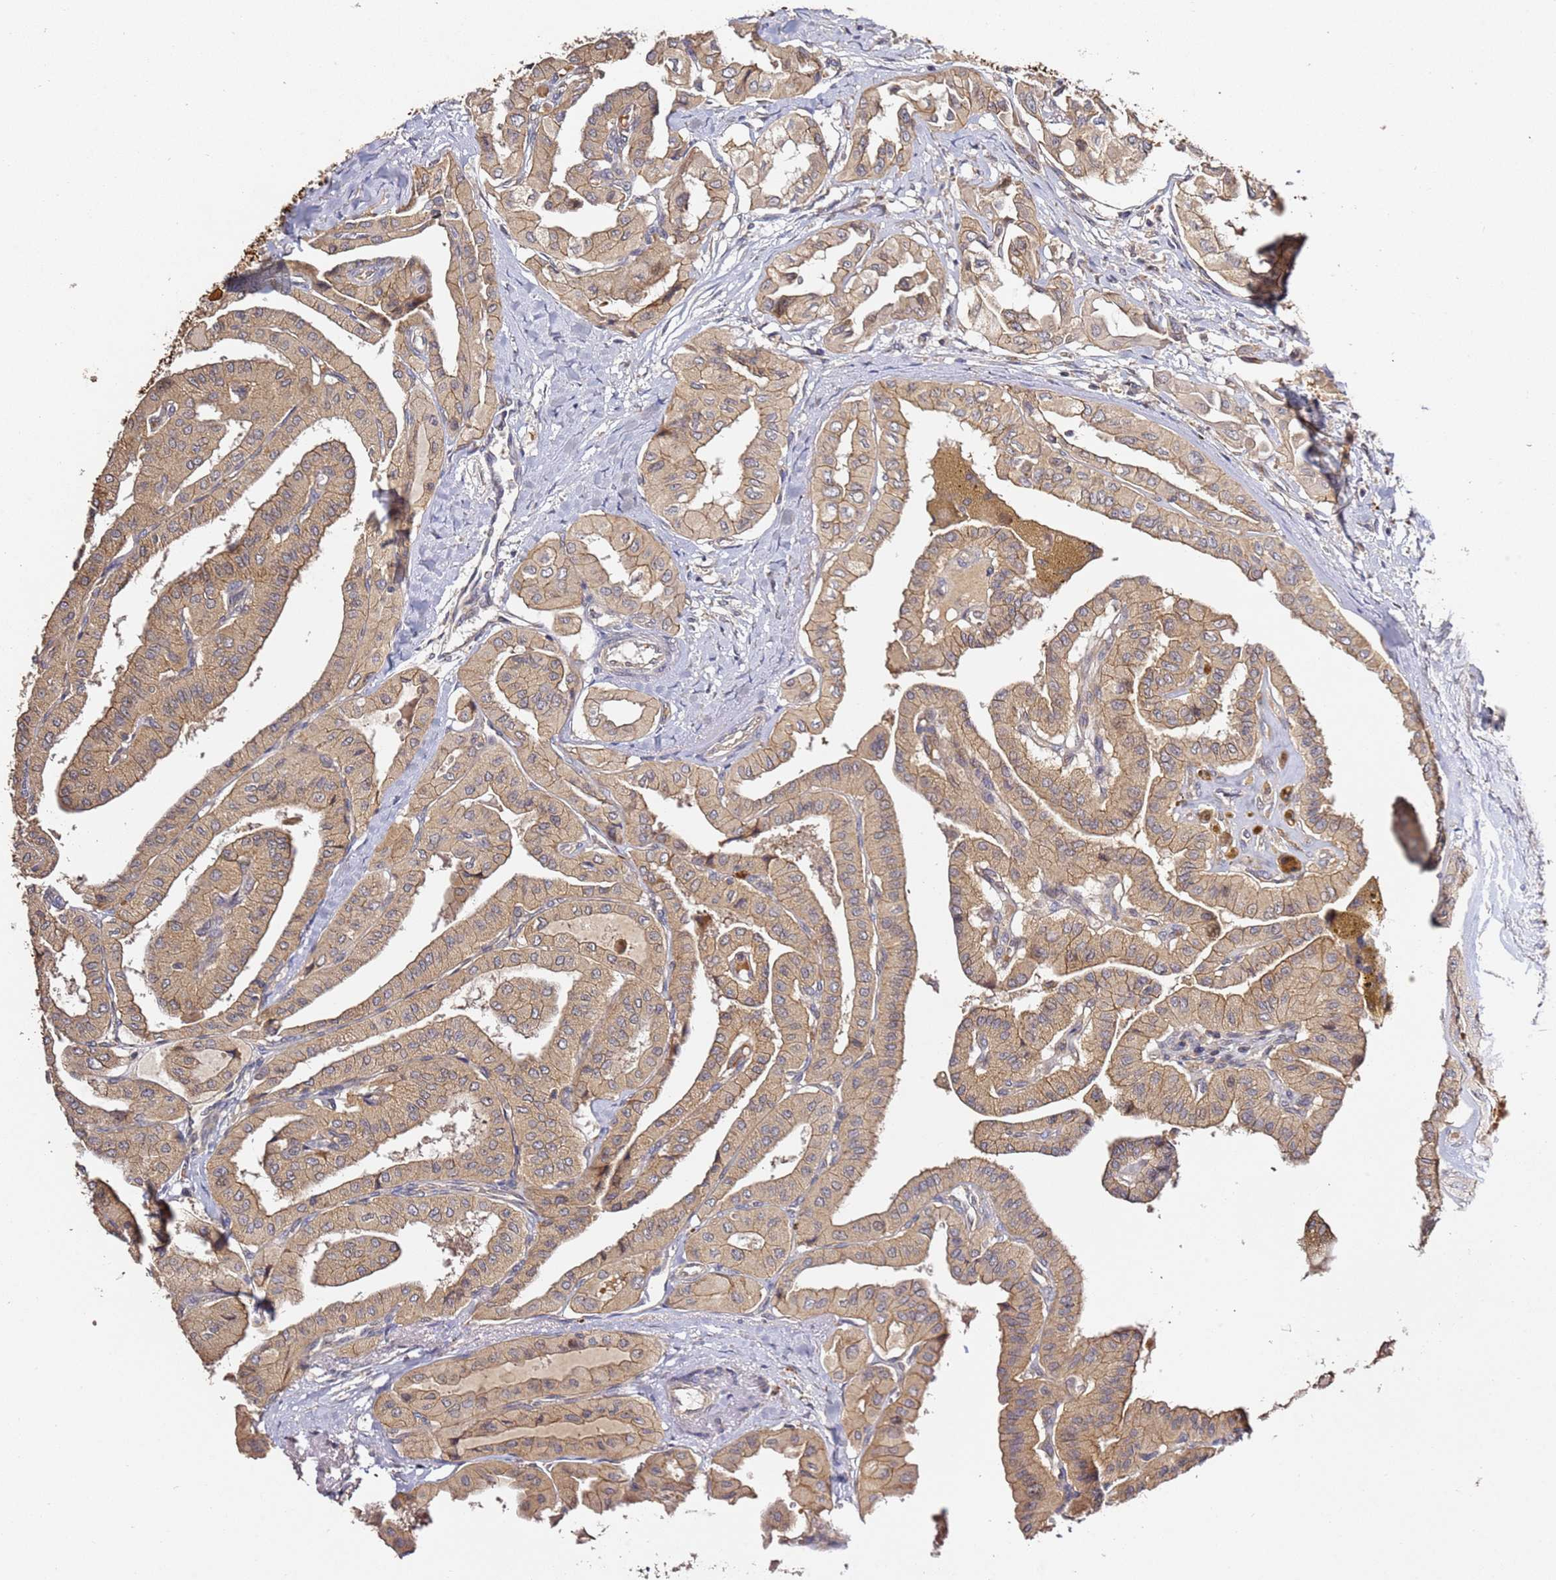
{"staining": {"intensity": "moderate", "quantity": ">75%", "location": "cytoplasmic/membranous"}, "tissue": "thyroid cancer", "cell_type": "Tumor cells", "image_type": "cancer", "snomed": [{"axis": "morphology", "description": "Papillary adenocarcinoma, NOS"}, {"axis": "topography", "description": "Thyroid gland"}], "caption": "IHC image of neoplastic tissue: human thyroid cancer stained using immunohistochemistry exhibits medium levels of moderate protein expression localized specifically in the cytoplasmic/membranous of tumor cells, appearing as a cytoplasmic/membranous brown color.", "gene": "OSBPL2", "patient": {"sex": "female", "age": 59}}